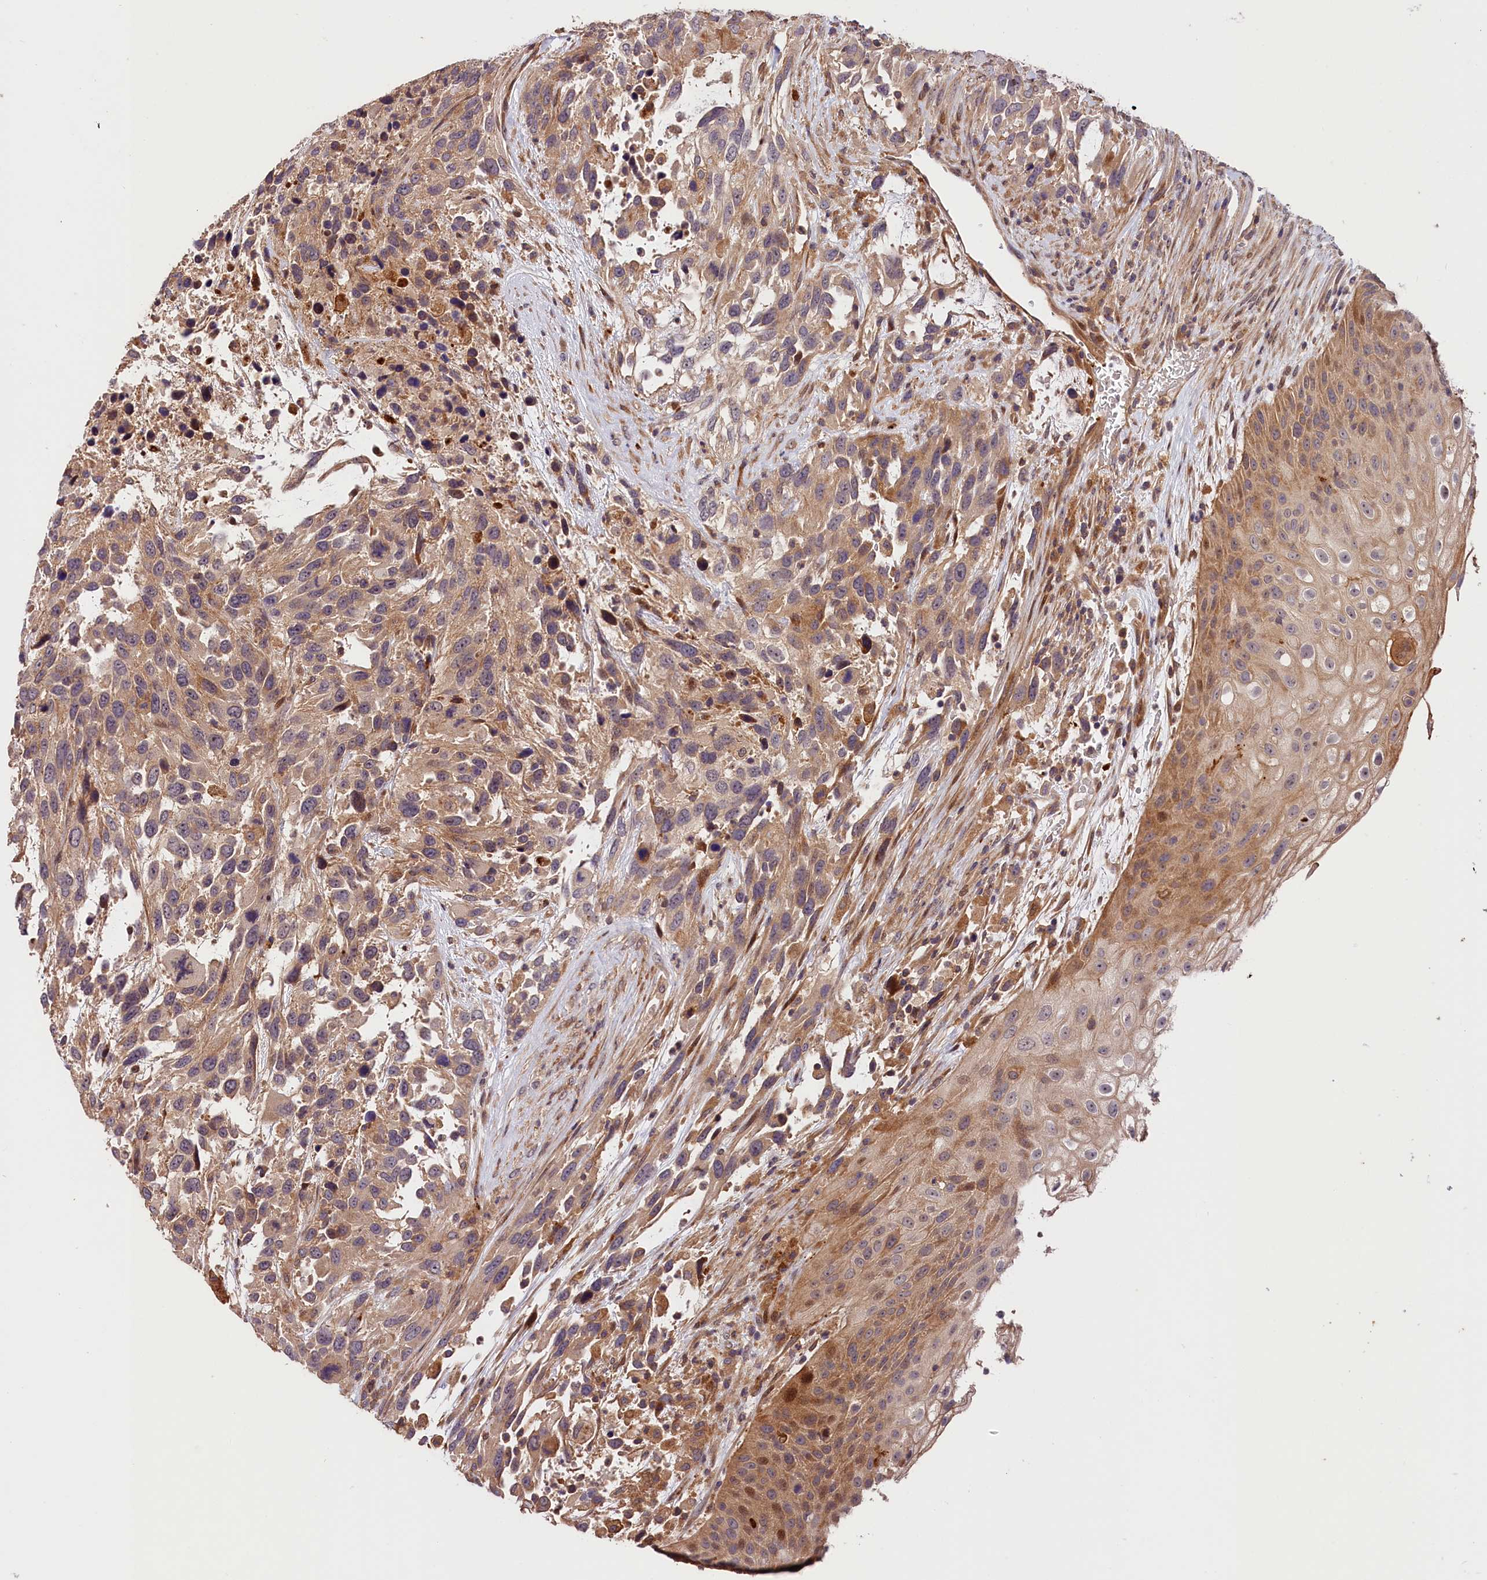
{"staining": {"intensity": "weak", "quantity": ">75%", "location": "cytoplasmic/membranous"}, "tissue": "urothelial cancer", "cell_type": "Tumor cells", "image_type": "cancer", "snomed": [{"axis": "morphology", "description": "Urothelial carcinoma, High grade"}, {"axis": "topography", "description": "Urinary bladder"}], "caption": "Immunohistochemical staining of human urothelial cancer exhibits low levels of weak cytoplasmic/membranous expression in approximately >75% of tumor cells.", "gene": "CACNA1H", "patient": {"sex": "female", "age": 70}}